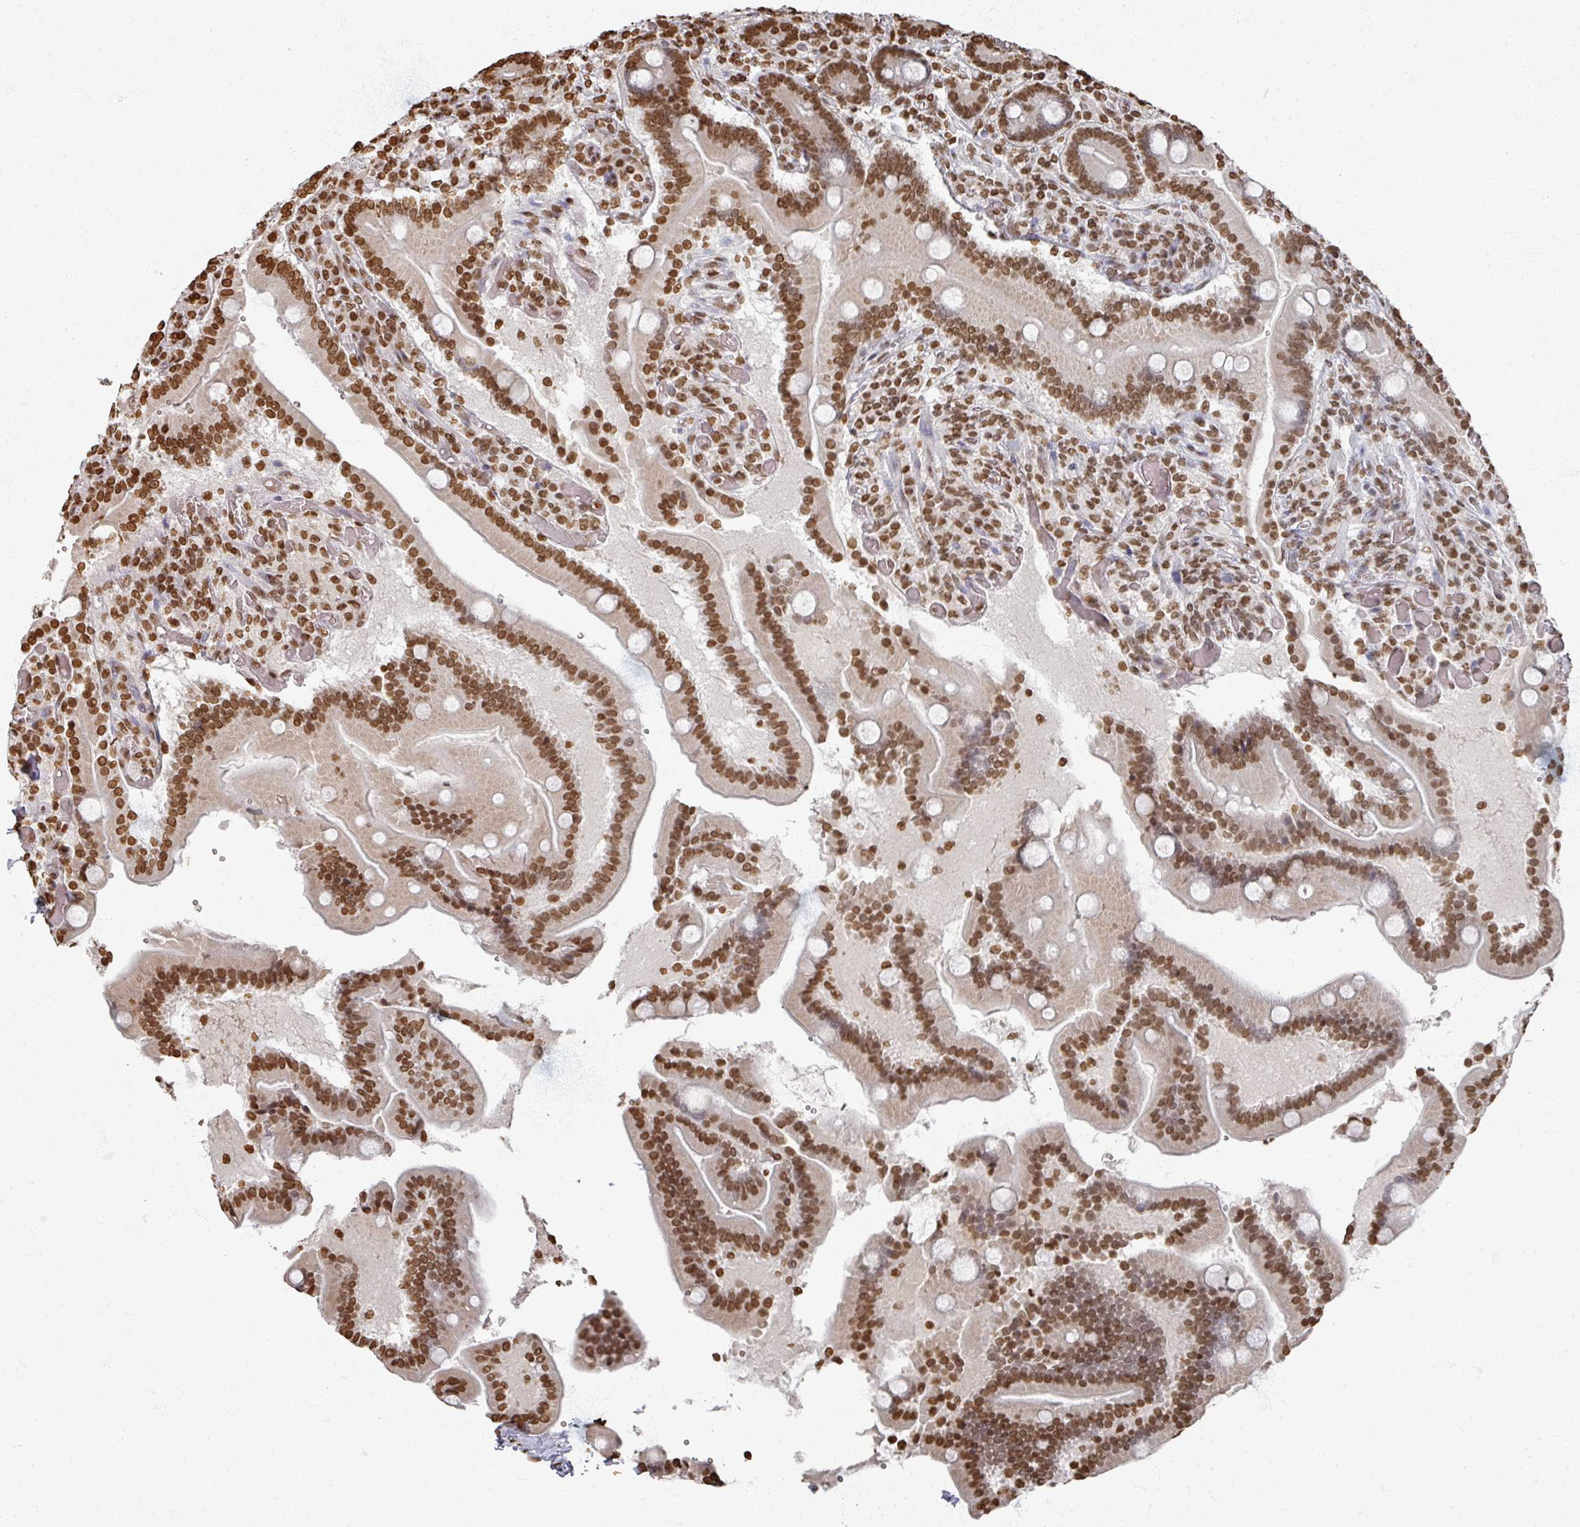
{"staining": {"intensity": "moderate", "quantity": ">75%", "location": "nuclear"}, "tissue": "duodenum", "cell_type": "Glandular cells", "image_type": "normal", "snomed": [{"axis": "morphology", "description": "Normal tissue, NOS"}, {"axis": "topography", "description": "Duodenum"}], "caption": "About >75% of glandular cells in unremarkable human duodenum reveal moderate nuclear protein positivity as visualized by brown immunohistochemical staining.", "gene": "DCUN1D5", "patient": {"sex": "female", "age": 62}}